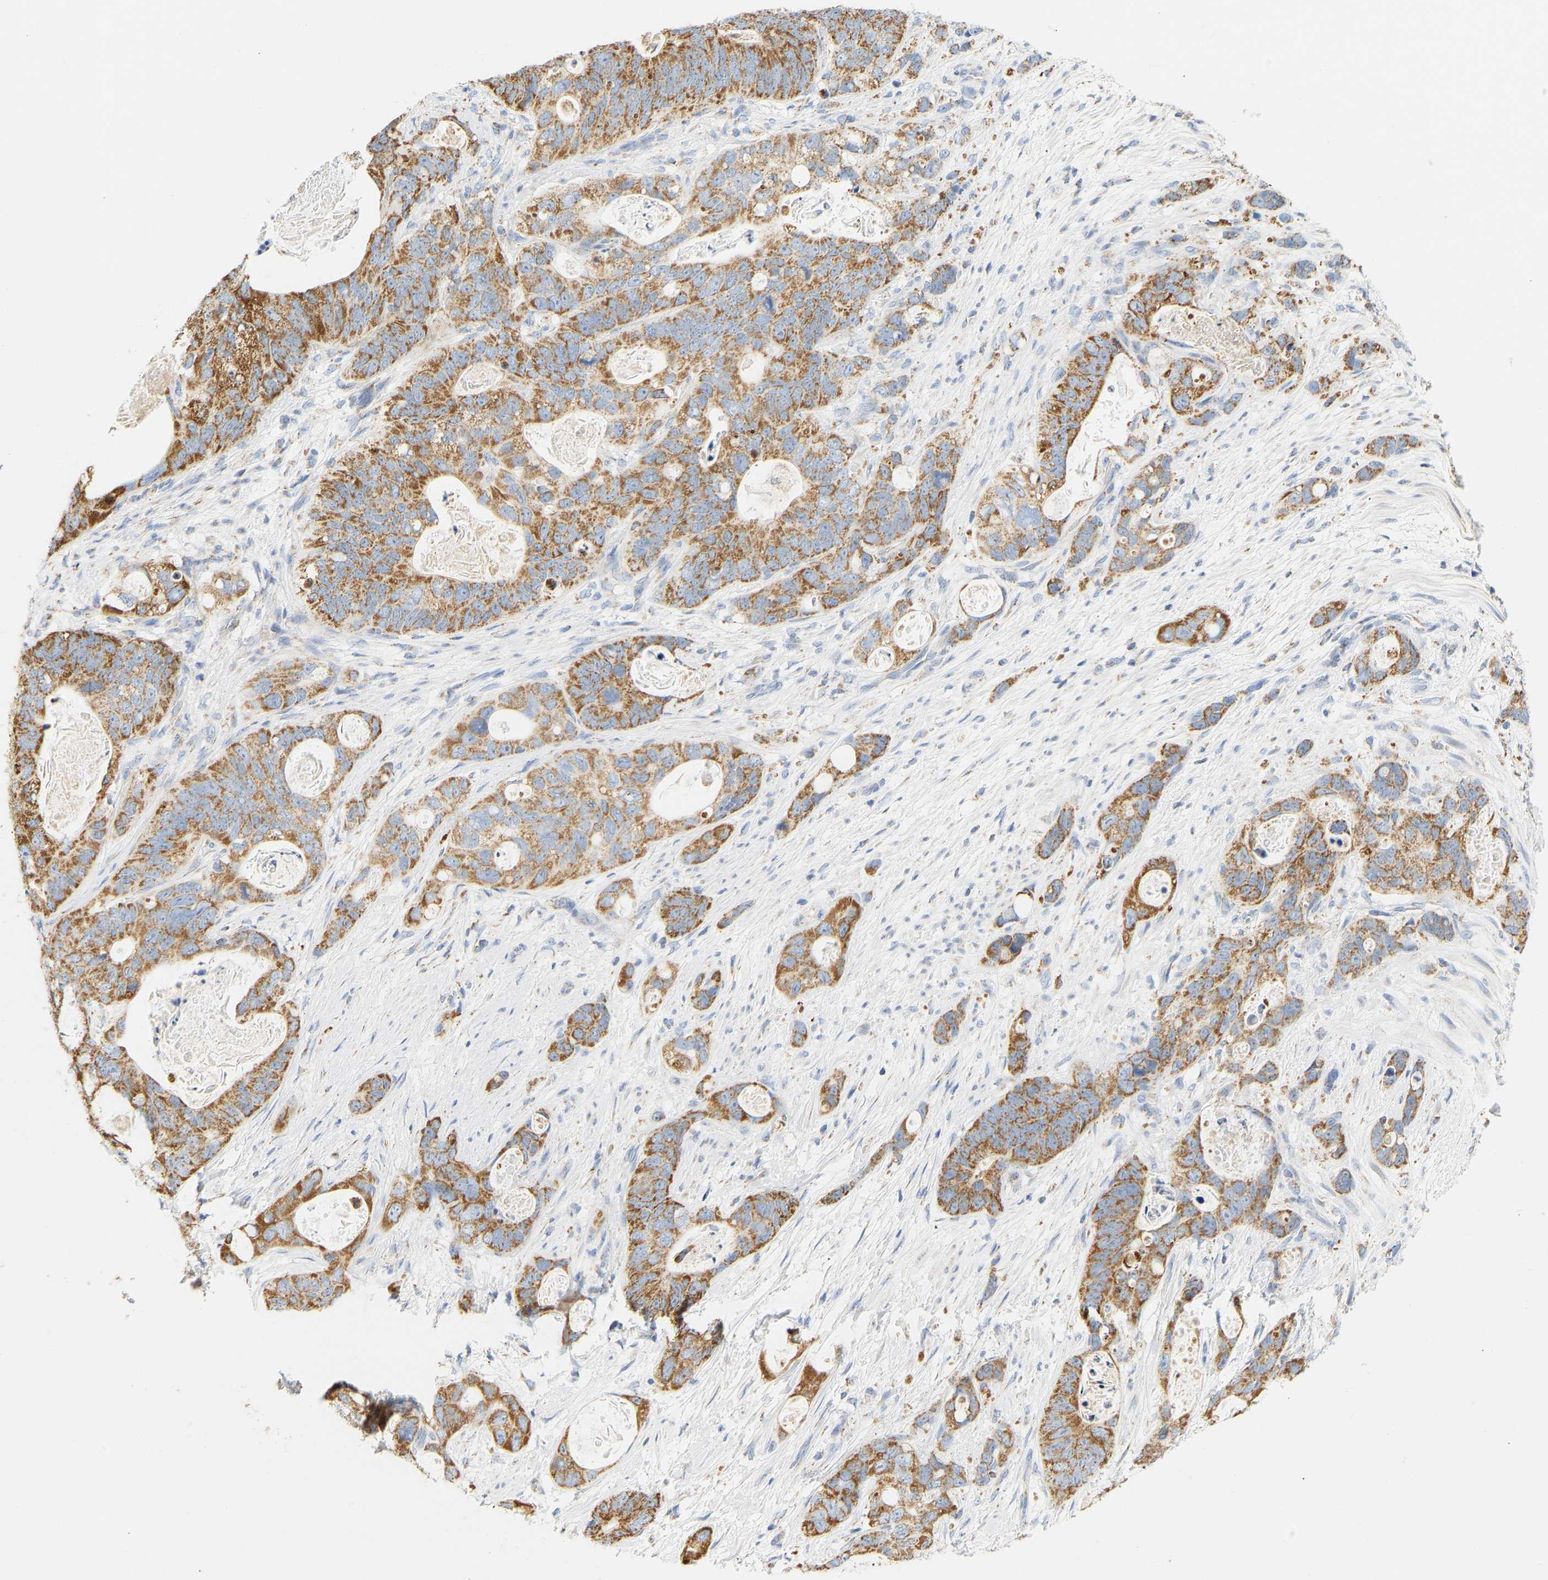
{"staining": {"intensity": "moderate", "quantity": ">75%", "location": "cytoplasmic/membranous"}, "tissue": "stomach cancer", "cell_type": "Tumor cells", "image_type": "cancer", "snomed": [{"axis": "morphology", "description": "Normal tissue, NOS"}, {"axis": "morphology", "description": "Adenocarcinoma, NOS"}, {"axis": "topography", "description": "Stomach"}], "caption": "A histopathology image of human stomach cancer stained for a protein exhibits moderate cytoplasmic/membranous brown staining in tumor cells.", "gene": "GRPEL2", "patient": {"sex": "female", "age": 89}}